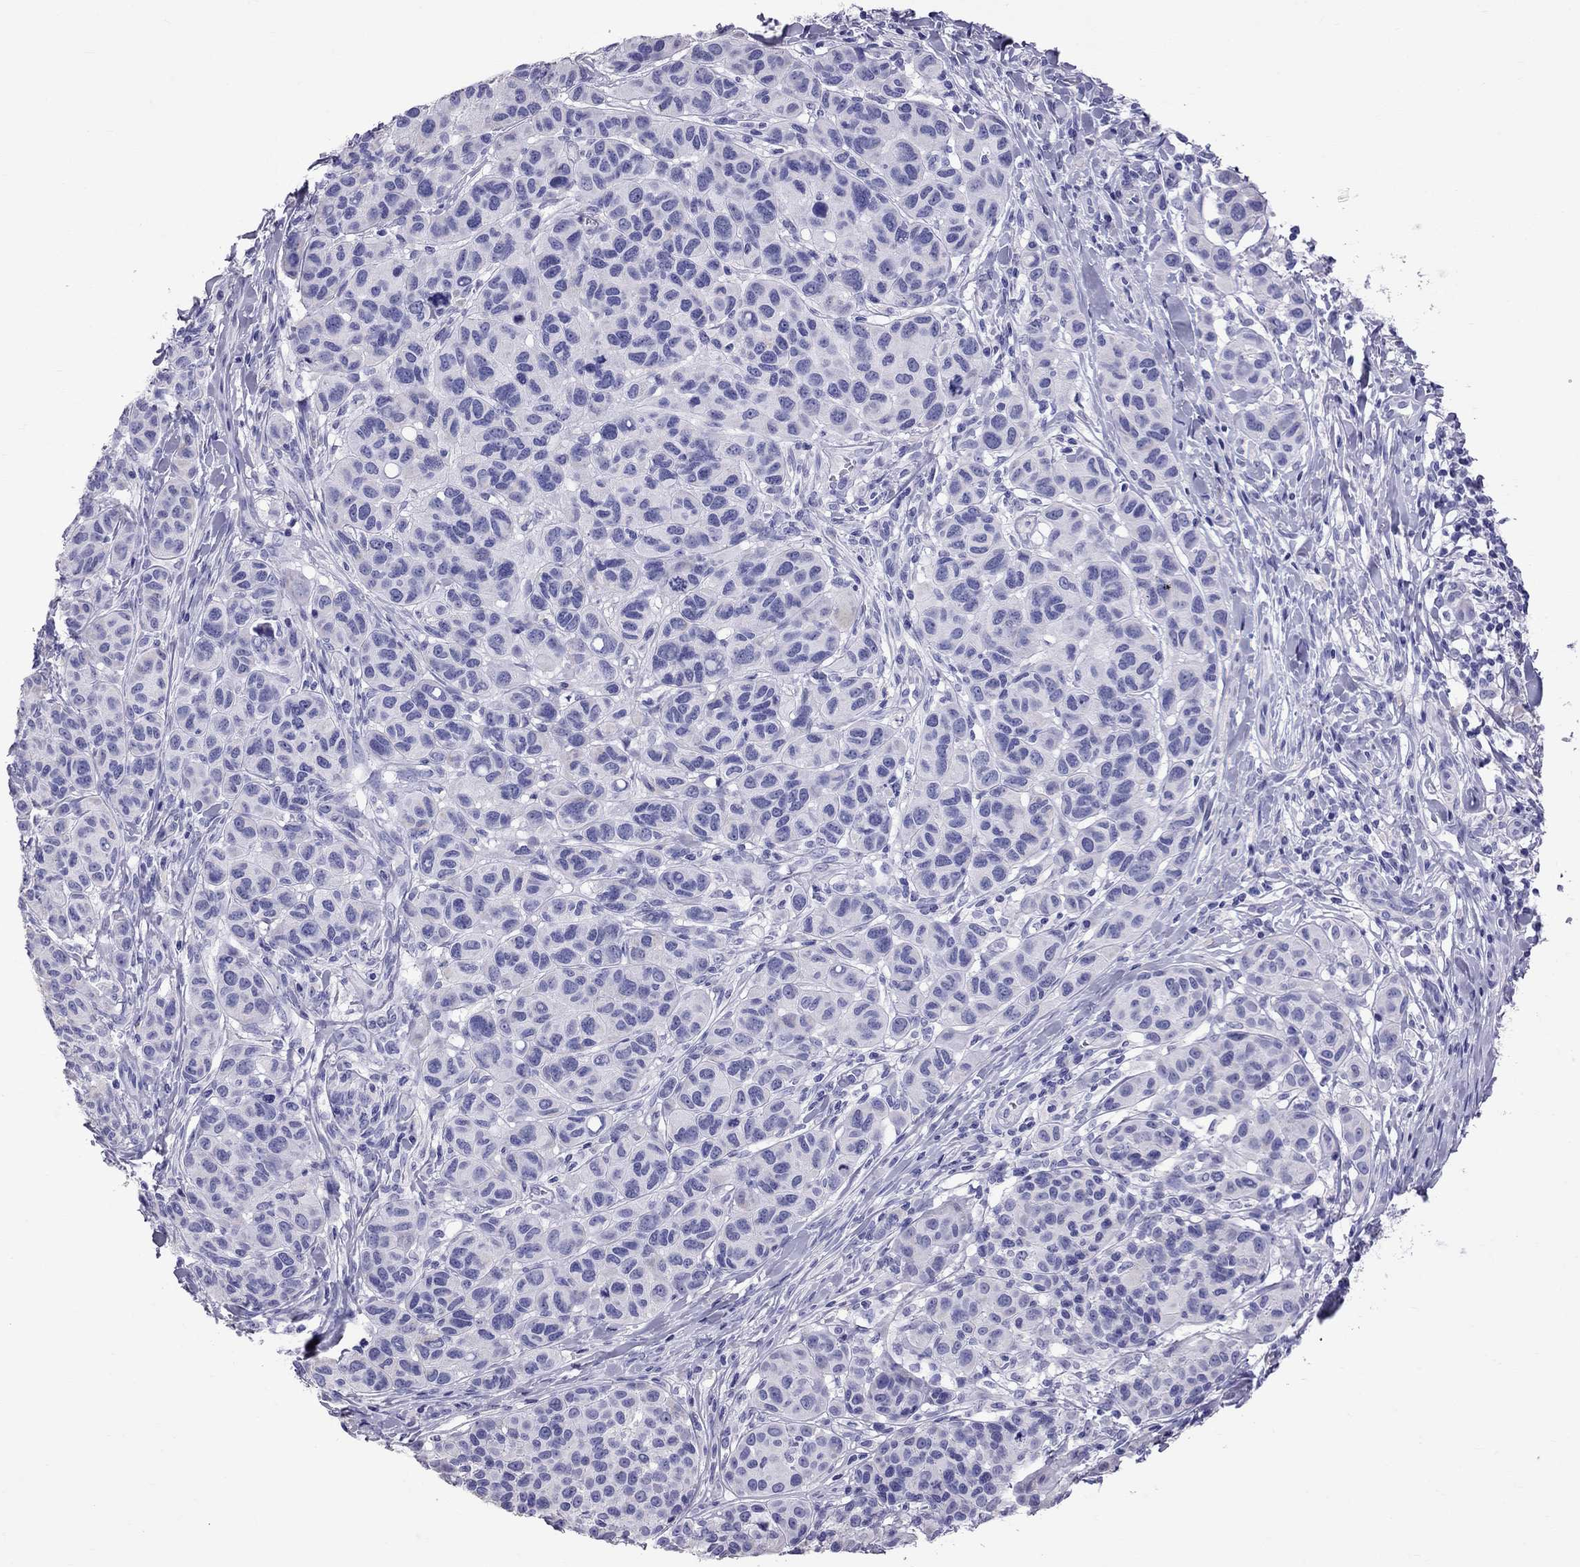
{"staining": {"intensity": "negative", "quantity": "none", "location": "none"}, "tissue": "melanoma", "cell_type": "Tumor cells", "image_type": "cancer", "snomed": [{"axis": "morphology", "description": "Malignant melanoma, NOS"}, {"axis": "topography", "description": "Skin"}], "caption": "Tumor cells are negative for protein expression in human melanoma.", "gene": "TTLL13", "patient": {"sex": "male", "age": 79}}